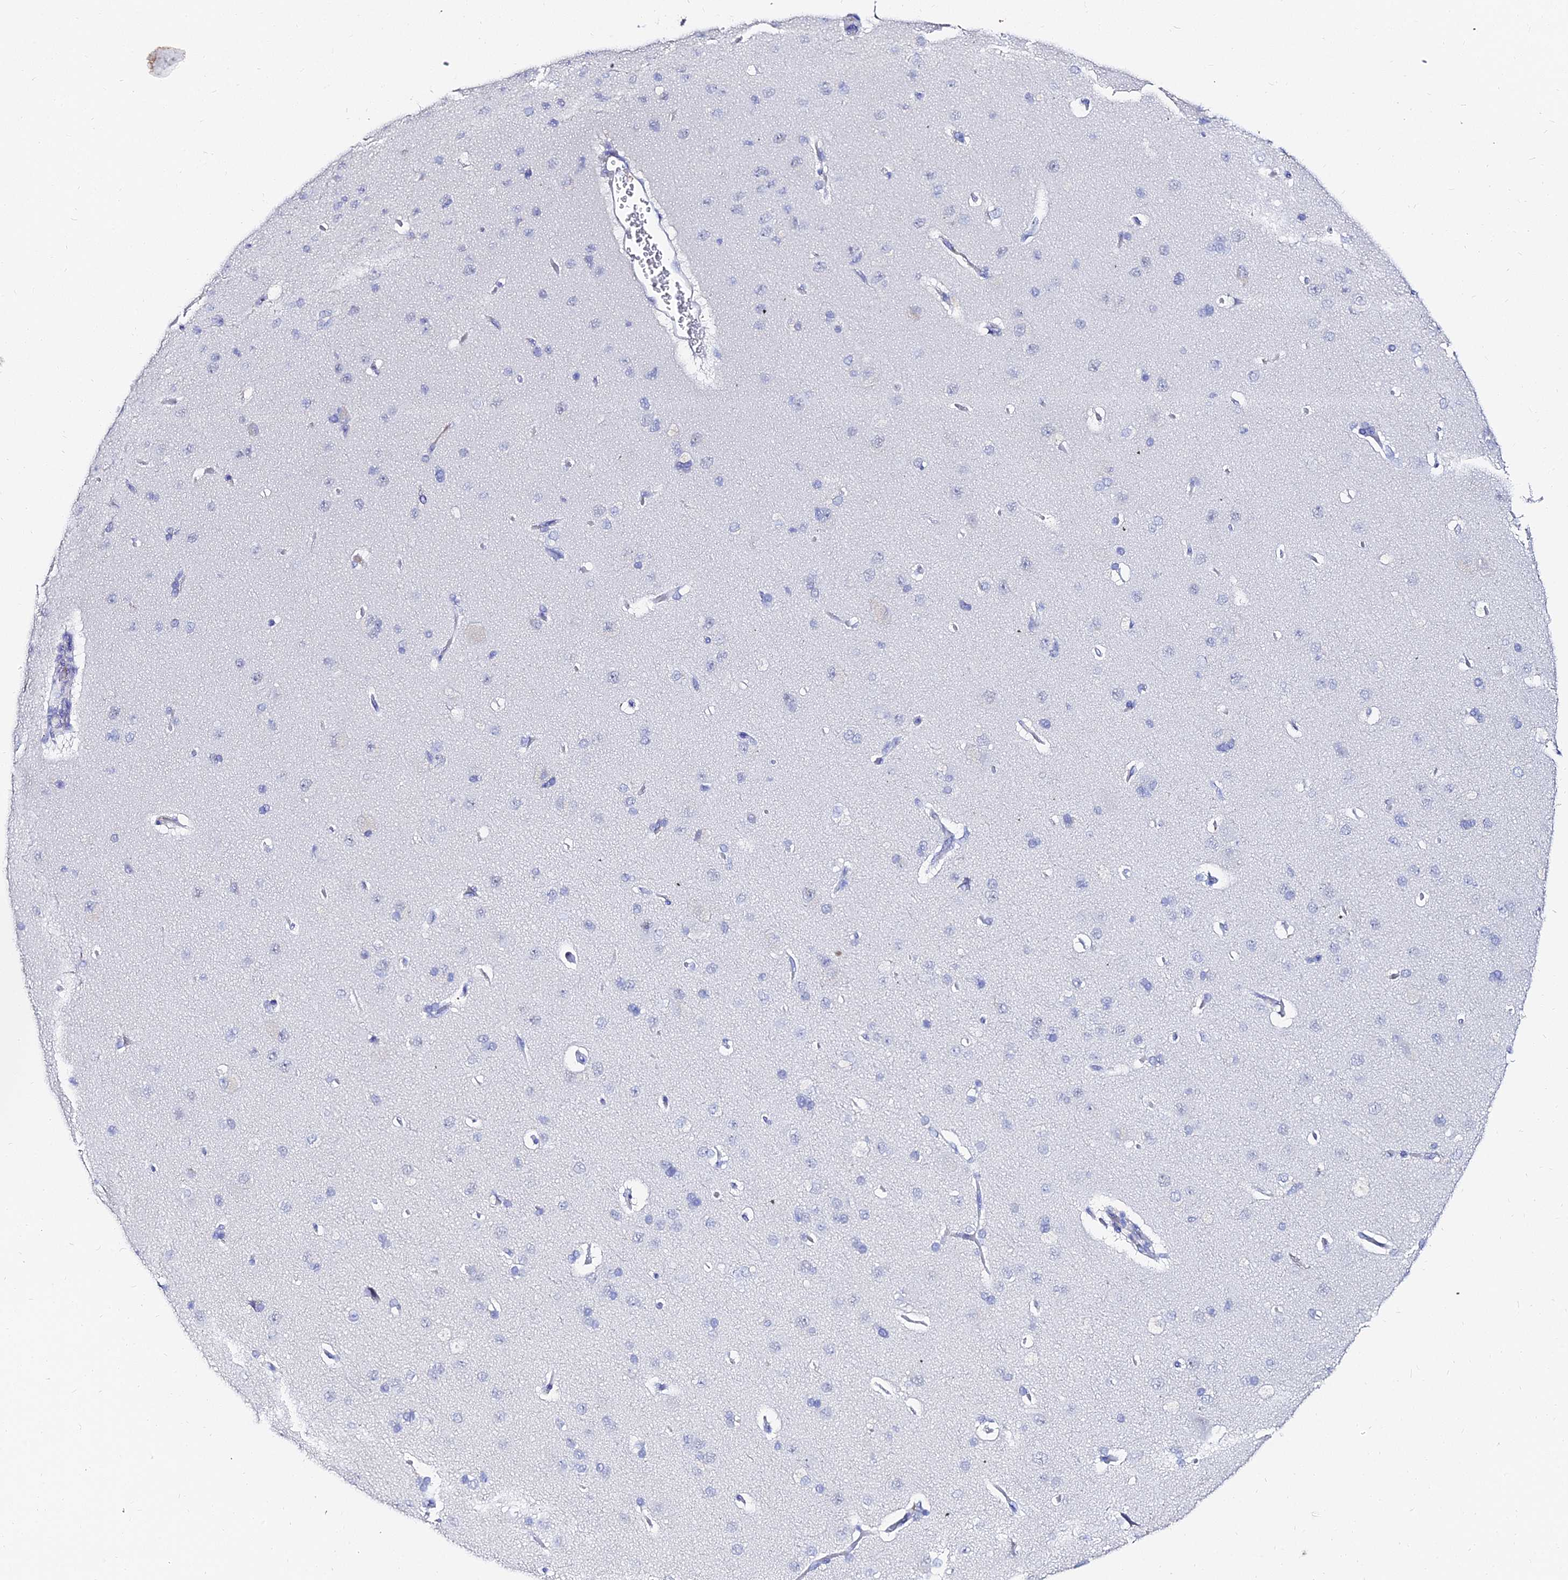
{"staining": {"intensity": "negative", "quantity": "none", "location": "none"}, "tissue": "cerebral cortex", "cell_type": "Endothelial cells", "image_type": "normal", "snomed": [{"axis": "morphology", "description": "Normal tissue, NOS"}, {"axis": "topography", "description": "Cerebral cortex"}], "caption": "There is no significant positivity in endothelial cells of cerebral cortex. (Stains: DAB immunohistochemistry with hematoxylin counter stain, Microscopy: brightfield microscopy at high magnification).", "gene": "KRT17", "patient": {"sex": "male", "age": 62}}